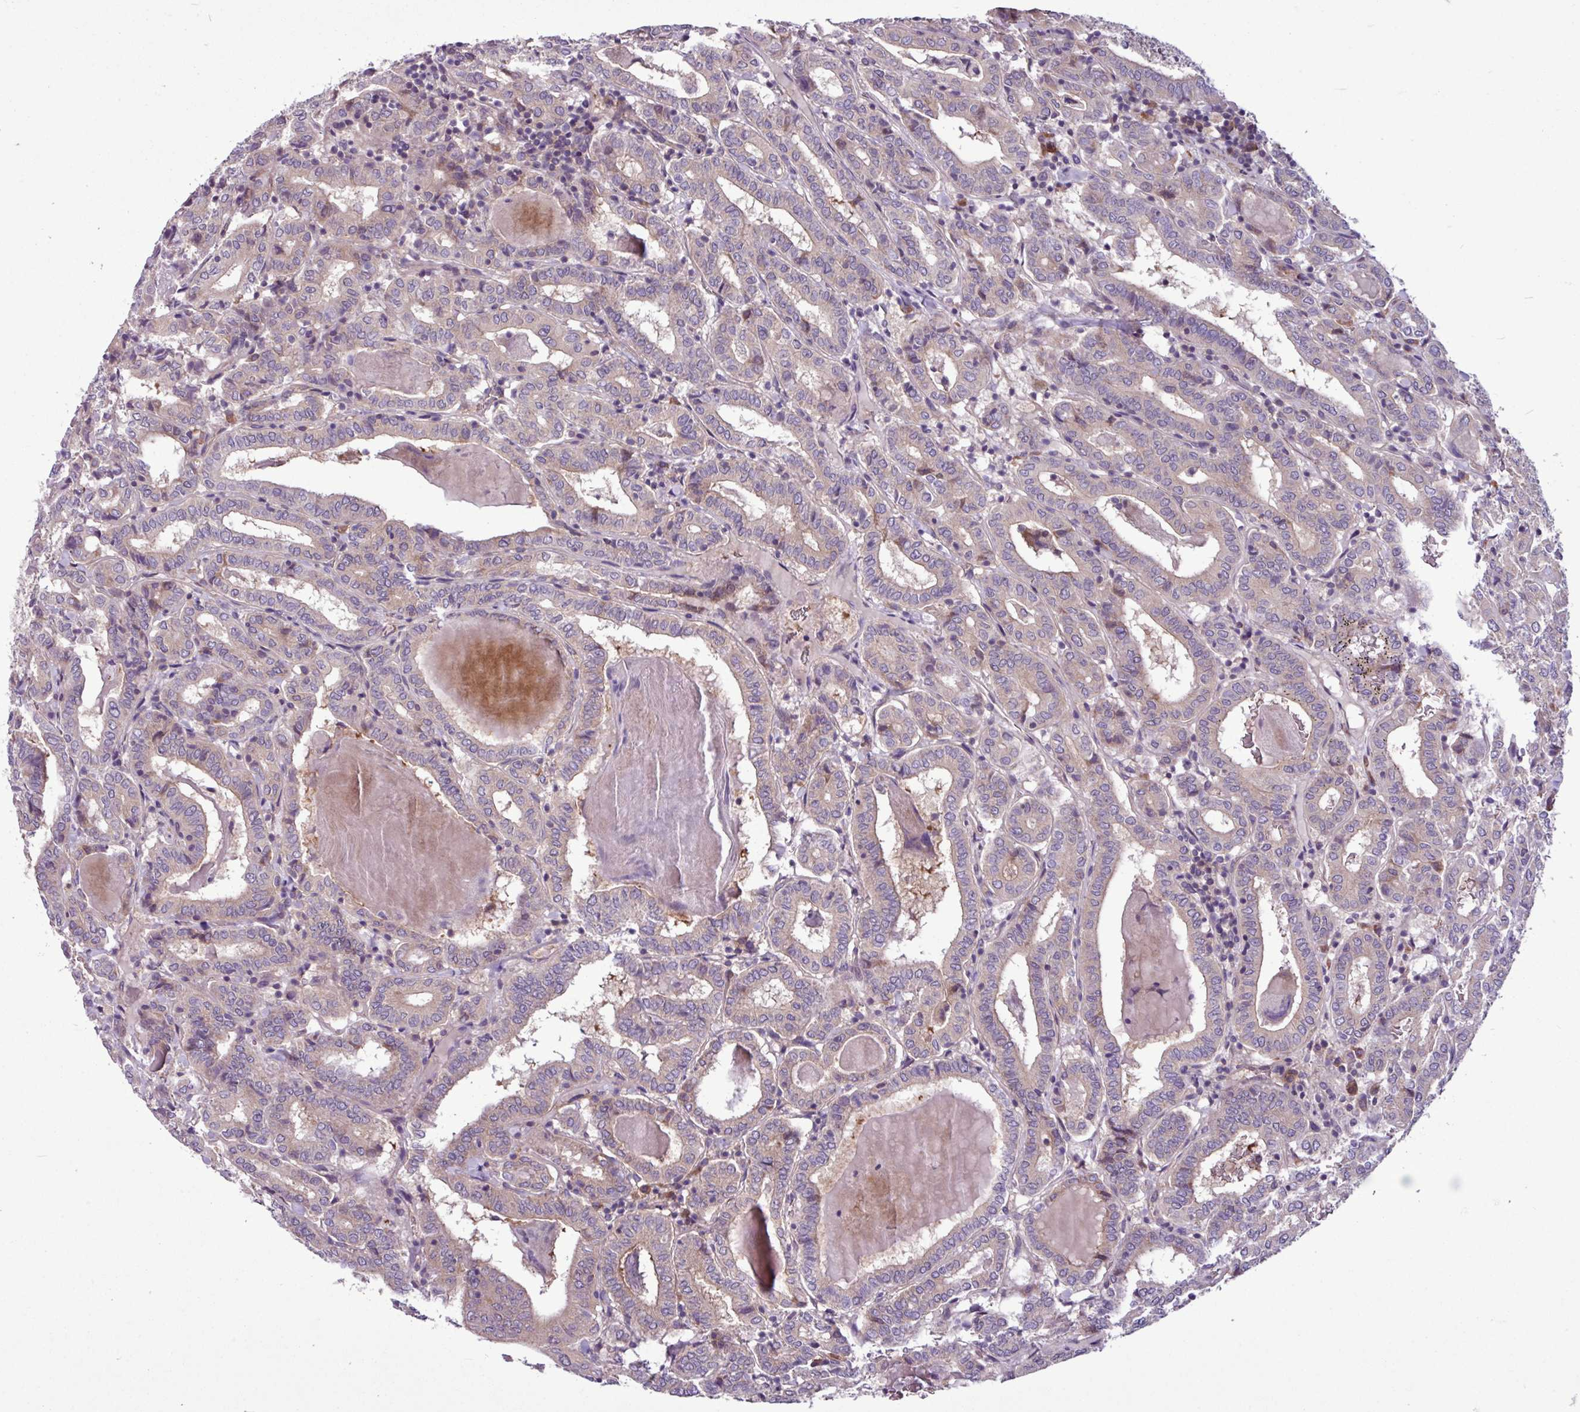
{"staining": {"intensity": "weak", "quantity": "25%-75%", "location": "cytoplasmic/membranous"}, "tissue": "thyroid cancer", "cell_type": "Tumor cells", "image_type": "cancer", "snomed": [{"axis": "morphology", "description": "Papillary adenocarcinoma, NOS"}, {"axis": "topography", "description": "Thyroid gland"}], "caption": "High-power microscopy captured an immunohistochemistry photomicrograph of thyroid papillary adenocarcinoma, revealing weak cytoplasmic/membranous expression in approximately 25%-75% of tumor cells. The protein of interest is shown in brown color, while the nuclei are stained blue.", "gene": "MROH2A", "patient": {"sex": "female", "age": 72}}